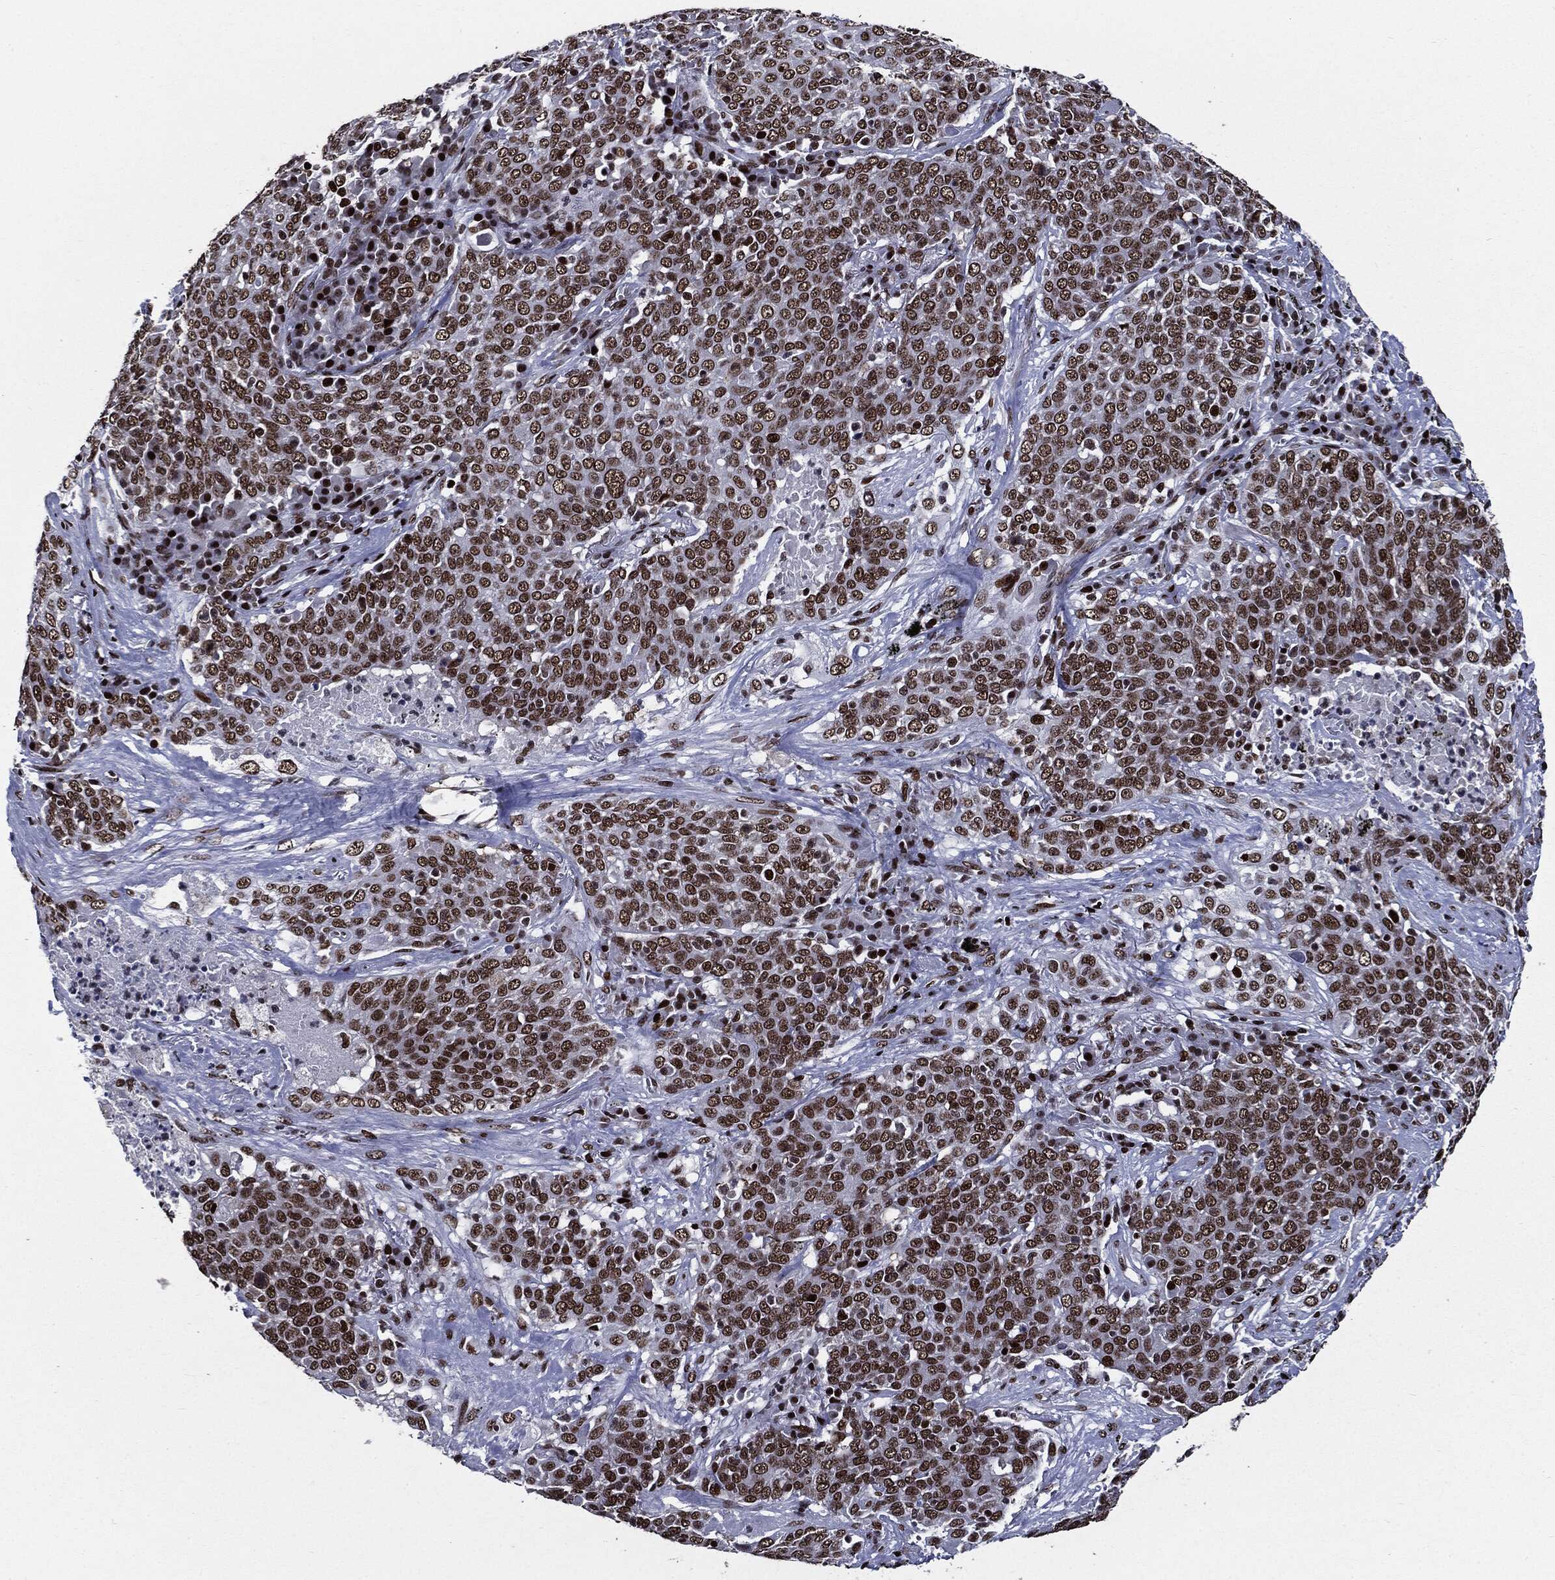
{"staining": {"intensity": "weak", "quantity": "<25%", "location": "nuclear"}, "tissue": "lung cancer", "cell_type": "Tumor cells", "image_type": "cancer", "snomed": [{"axis": "morphology", "description": "Squamous cell carcinoma, NOS"}, {"axis": "topography", "description": "Lung"}], "caption": "Tumor cells are negative for protein expression in human lung cancer.", "gene": "ZFP91", "patient": {"sex": "male", "age": 82}}